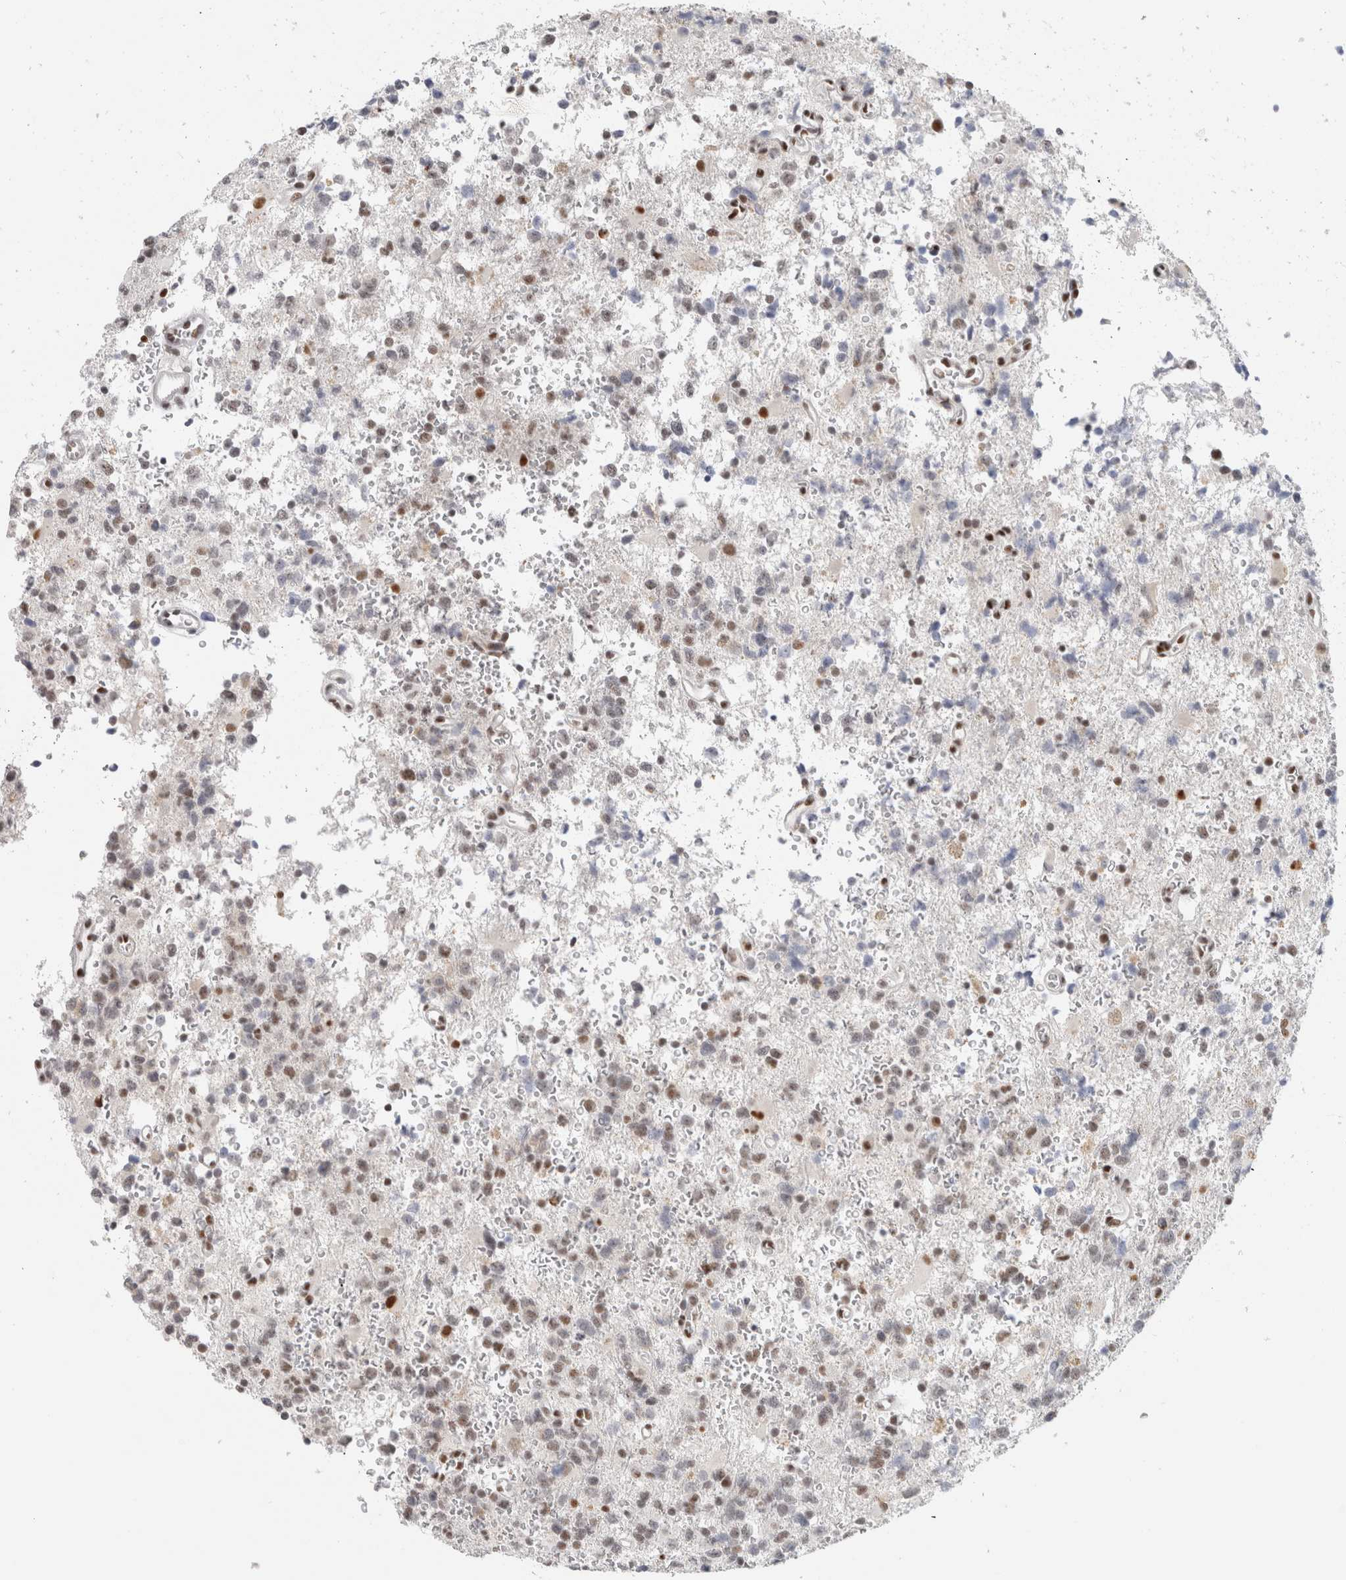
{"staining": {"intensity": "moderate", "quantity": "25%-75%", "location": "nuclear"}, "tissue": "glioma", "cell_type": "Tumor cells", "image_type": "cancer", "snomed": [{"axis": "morphology", "description": "Glioma, malignant, High grade"}, {"axis": "topography", "description": "Brain"}], "caption": "Immunohistochemical staining of glioma reveals medium levels of moderate nuclear protein positivity in about 25%-75% of tumor cells. Using DAB (3,3'-diaminobenzidine) (brown) and hematoxylin (blue) stains, captured at high magnification using brightfield microscopy.", "gene": "COPS7A", "patient": {"sex": "female", "age": 62}}